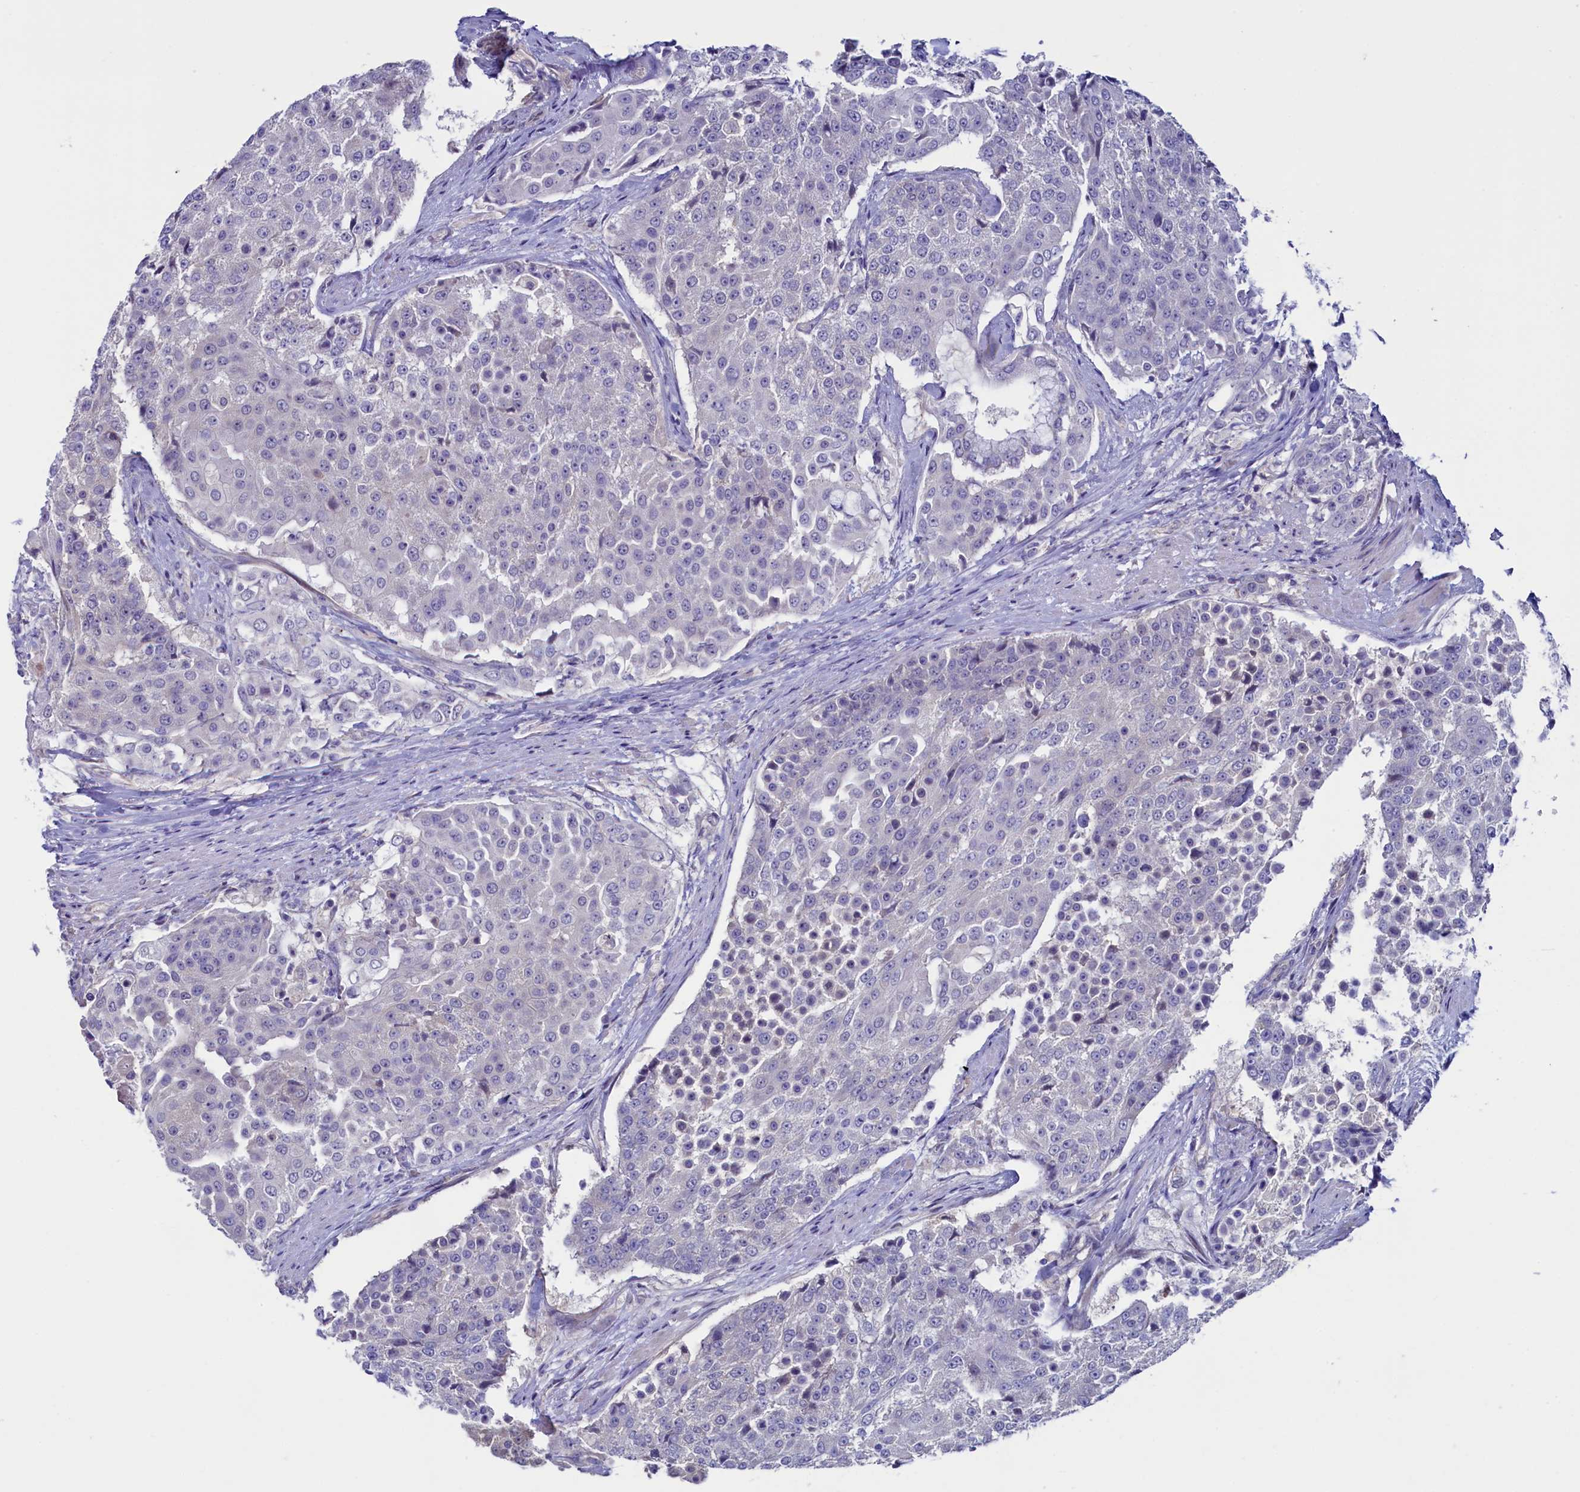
{"staining": {"intensity": "negative", "quantity": "none", "location": "none"}, "tissue": "urothelial cancer", "cell_type": "Tumor cells", "image_type": "cancer", "snomed": [{"axis": "morphology", "description": "Urothelial carcinoma, High grade"}, {"axis": "topography", "description": "Urinary bladder"}], "caption": "This is a micrograph of immunohistochemistry (IHC) staining of urothelial cancer, which shows no staining in tumor cells.", "gene": "FLYWCH2", "patient": {"sex": "female", "age": 63}}